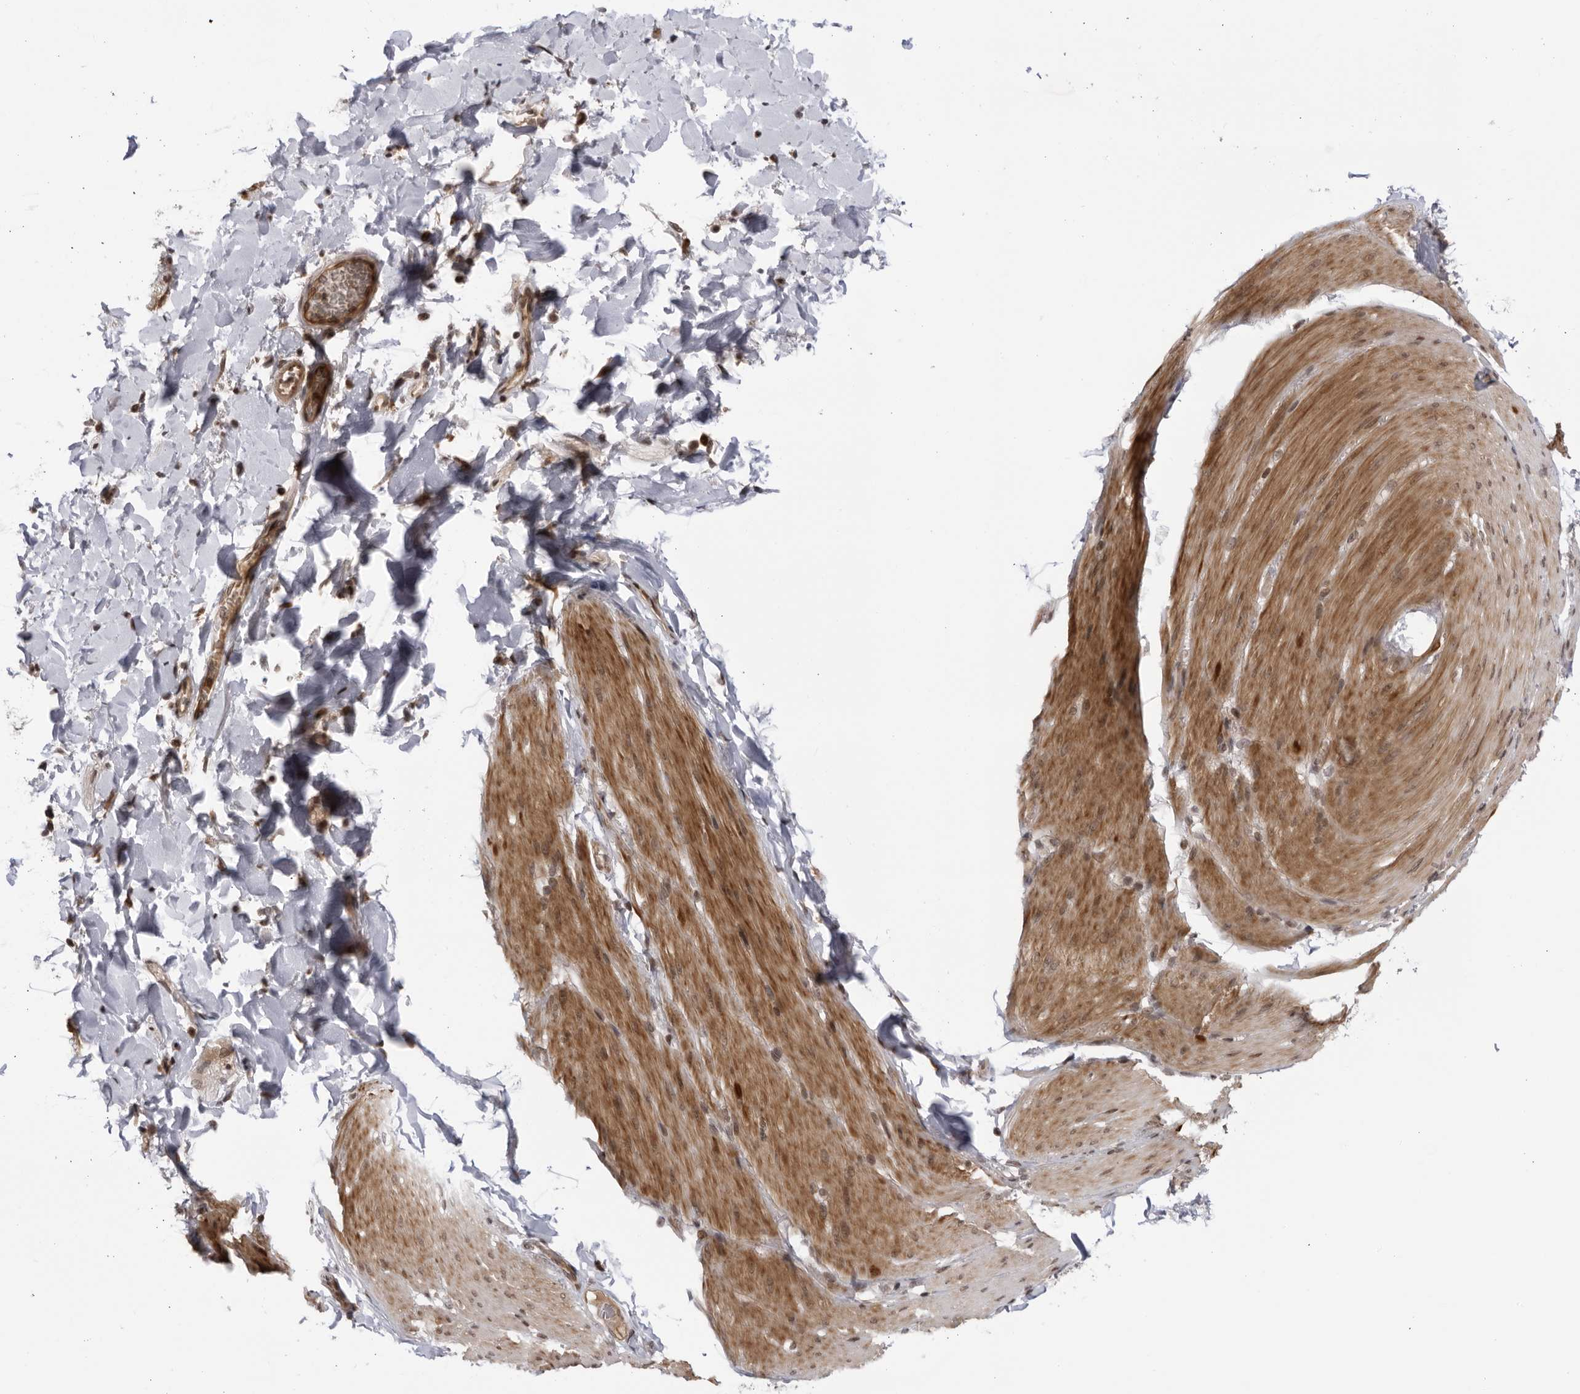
{"staining": {"intensity": "moderate", "quantity": ">75%", "location": "cytoplasmic/membranous"}, "tissue": "smooth muscle", "cell_type": "Smooth muscle cells", "image_type": "normal", "snomed": [{"axis": "morphology", "description": "Normal tissue, NOS"}, {"axis": "topography", "description": "Smooth muscle"}, {"axis": "topography", "description": "Small intestine"}], "caption": "Human smooth muscle stained for a protein (brown) displays moderate cytoplasmic/membranous positive staining in approximately >75% of smooth muscle cells.", "gene": "DTL", "patient": {"sex": "female", "age": 84}}